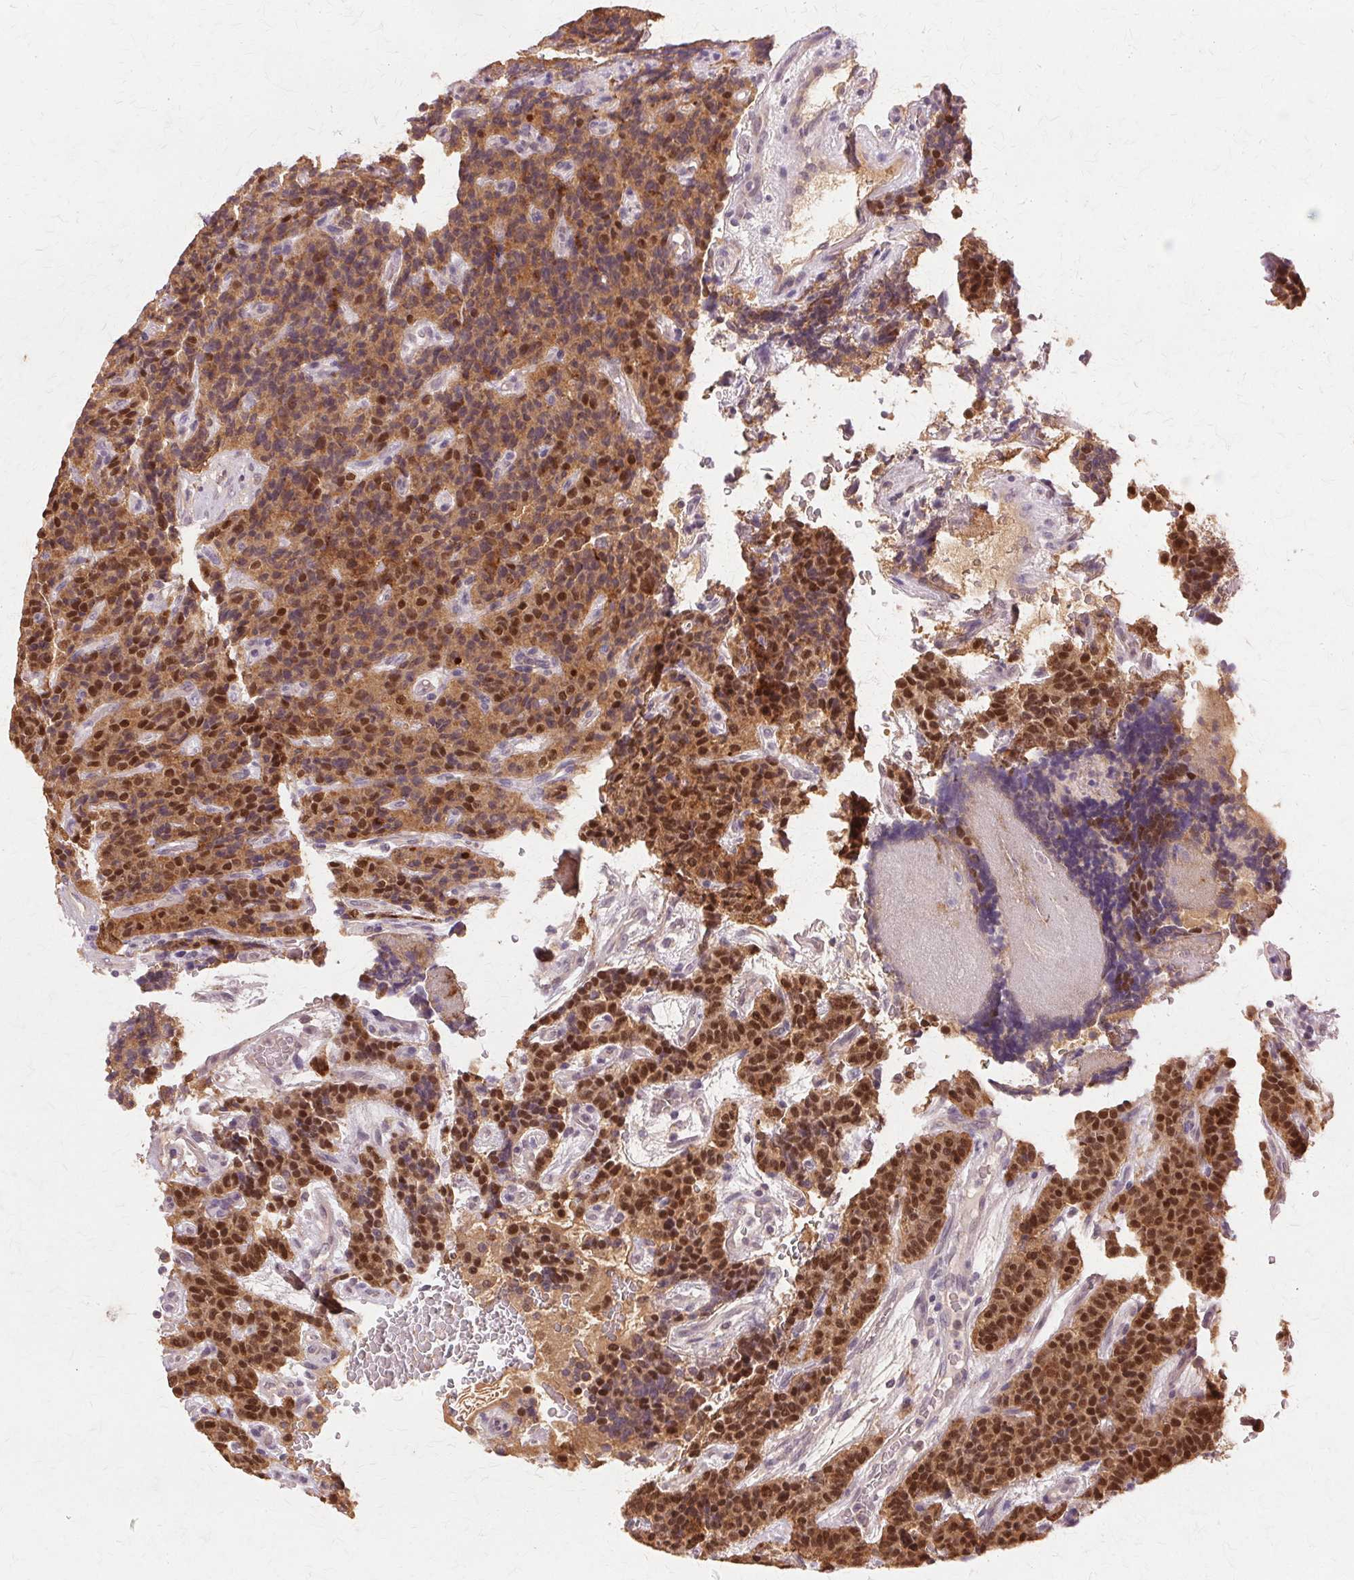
{"staining": {"intensity": "strong", "quantity": ">75%", "location": "cytoplasmic/membranous,nuclear"}, "tissue": "carcinoid", "cell_type": "Tumor cells", "image_type": "cancer", "snomed": [{"axis": "morphology", "description": "Carcinoid, malignant, NOS"}, {"axis": "topography", "description": "Pancreas"}], "caption": "Immunohistochemistry histopathology image of human carcinoid stained for a protein (brown), which shows high levels of strong cytoplasmic/membranous and nuclear staining in approximately >75% of tumor cells.", "gene": "PRMT5", "patient": {"sex": "male", "age": 36}}